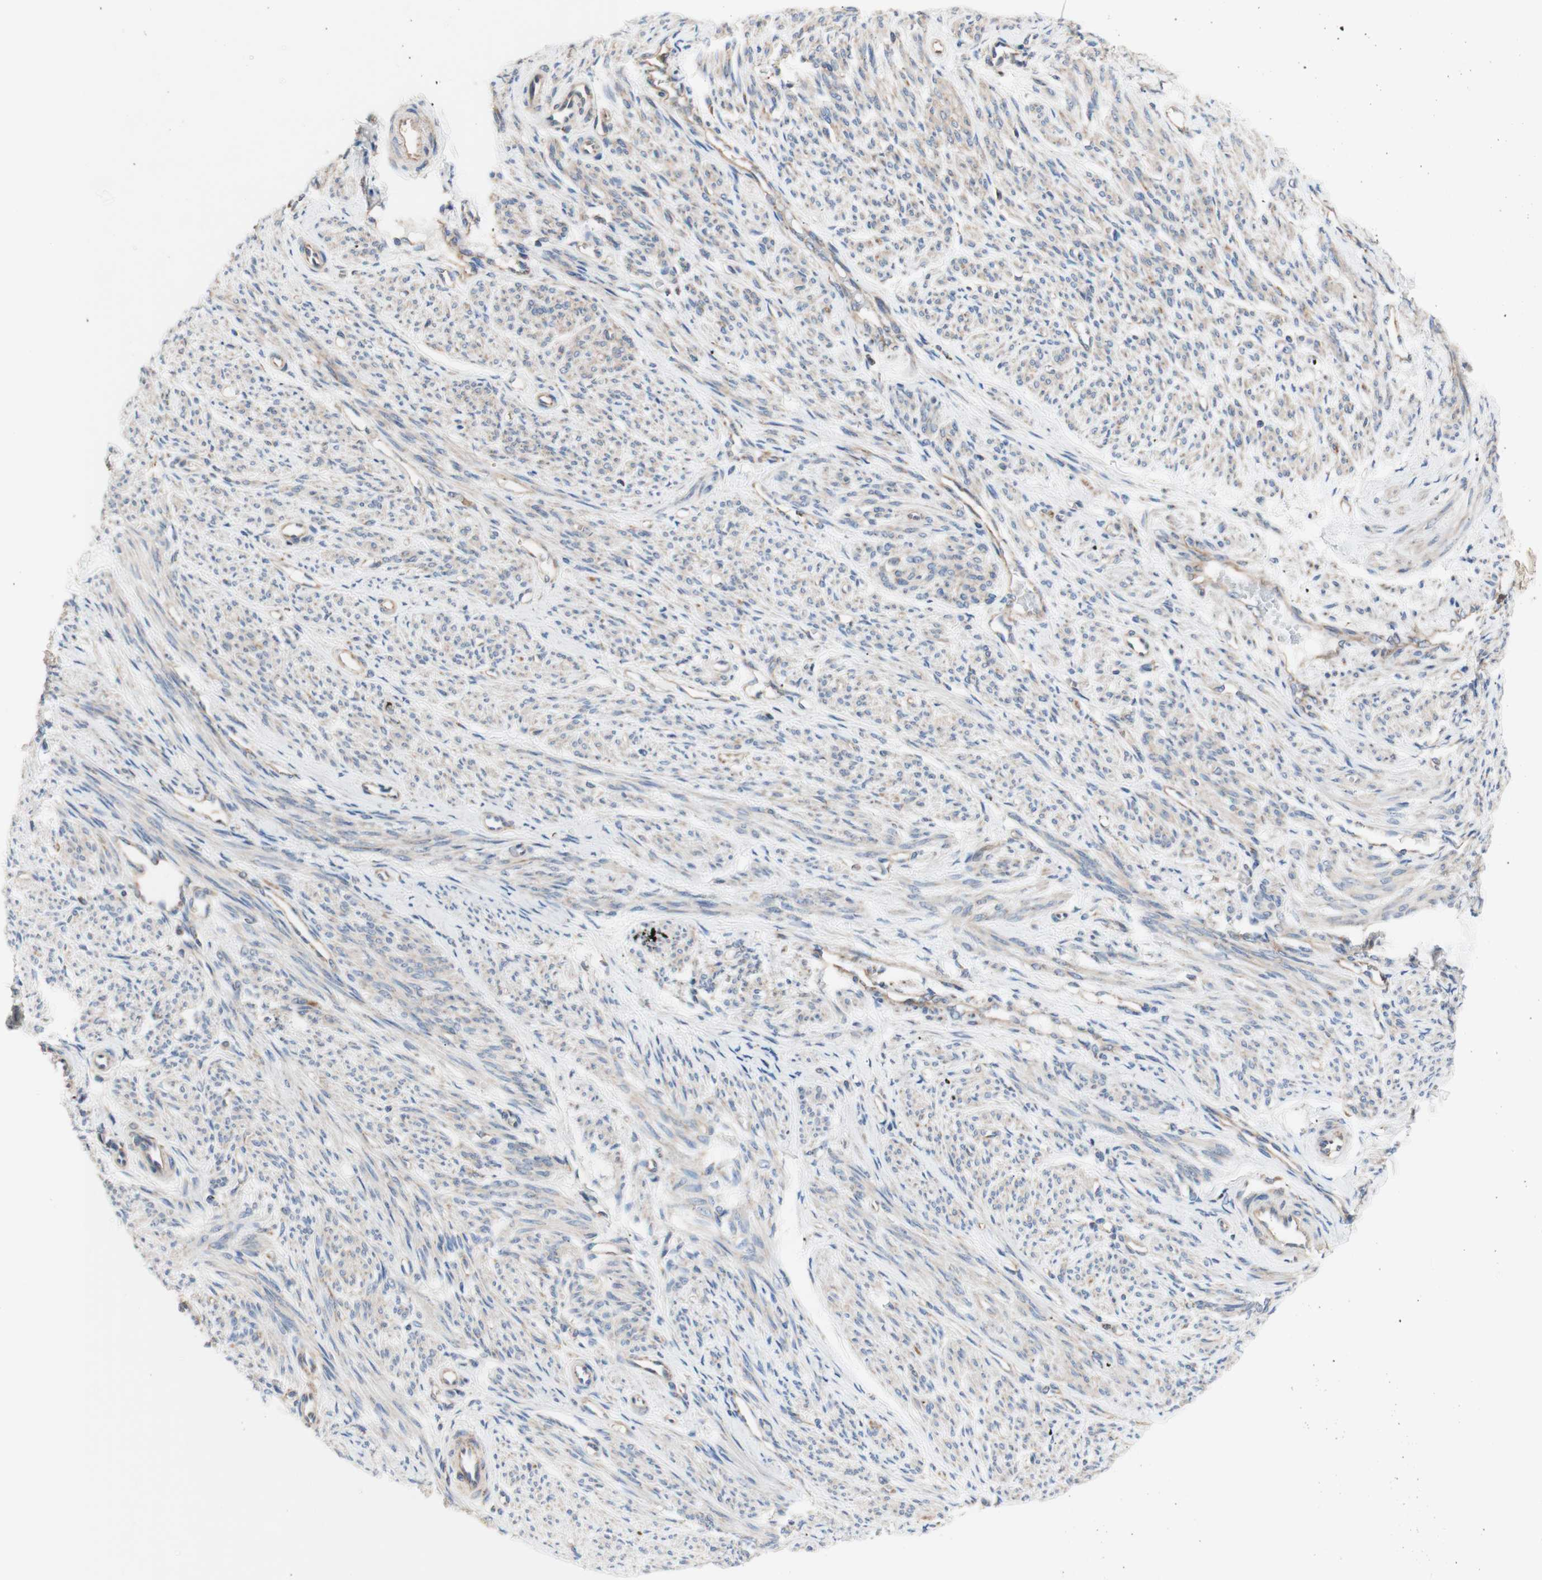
{"staining": {"intensity": "weak", "quantity": "<25%", "location": "cytoplasmic/membranous"}, "tissue": "smooth muscle", "cell_type": "Smooth muscle cells", "image_type": "normal", "snomed": [{"axis": "morphology", "description": "Normal tissue, NOS"}, {"axis": "topography", "description": "Smooth muscle"}], "caption": "This is an immunohistochemistry photomicrograph of unremarkable smooth muscle. There is no positivity in smooth muscle cells.", "gene": "FMR1", "patient": {"sex": "female", "age": 65}}